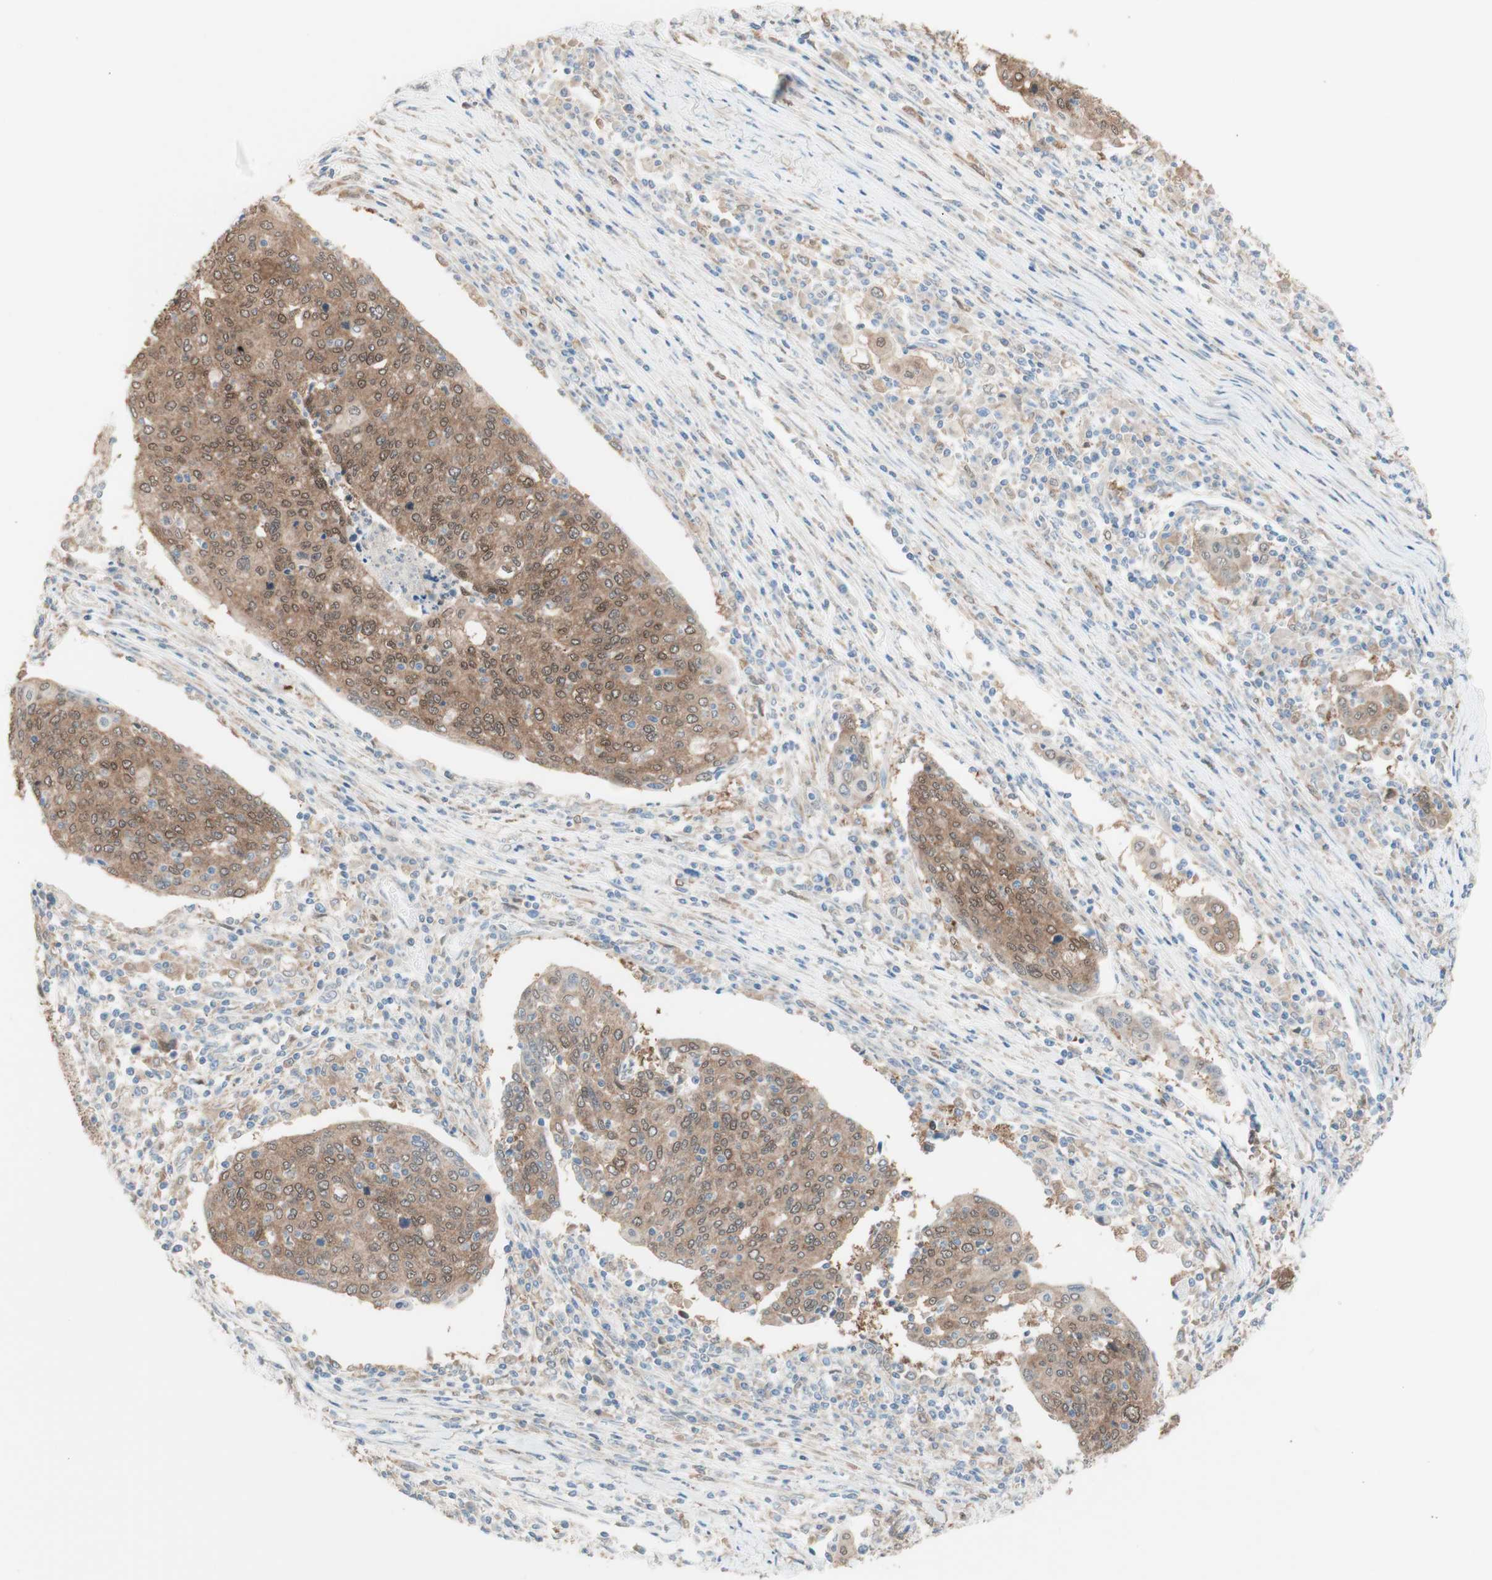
{"staining": {"intensity": "moderate", "quantity": ">75%", "location": "cytoplasmic/membranous"}, "tissue": "cervical cancer", "cell_type": "Tumor cells", "image_type": "cancer", "snomed": [{"axis": "morphology", "description": "Squamous cell carcinoma, NOS"}, {"axis": "topography", "description": "Cervix"}], "caption": "Tumor cells exhibit moderate cytoplasmic/membranous positivity in about >75% of cells in cervical cancer.", "gene": "COMT", "patient": {"sex": "female", "age": 40}}